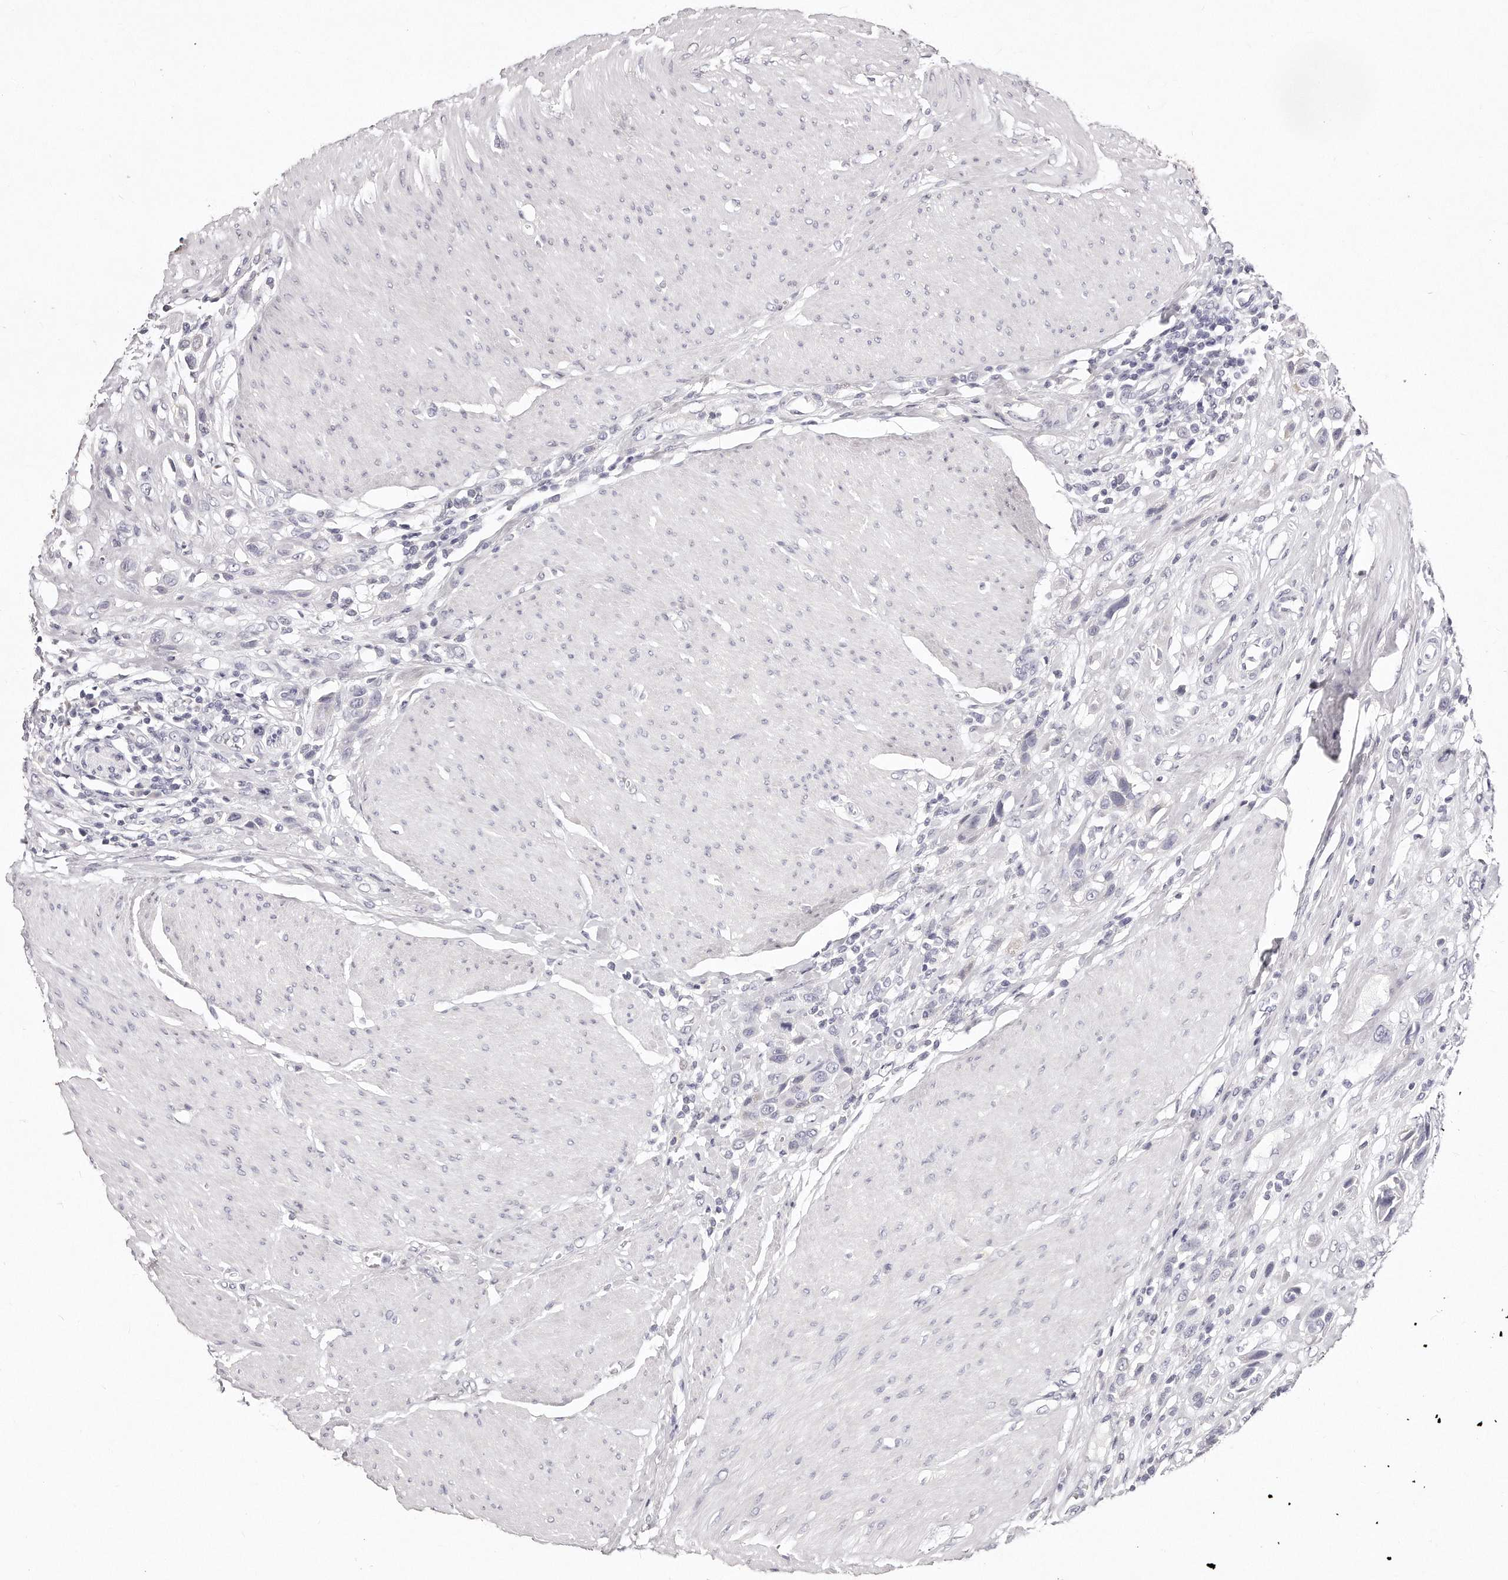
{"staining": {"intensity": "negative", "quantity": "none", "location": "none"}, "tissue": "urothelial cancer", "cell_type": "Tumor cells", "image_type": "cancer", "snomed": [{"axis": "morphology", "description": "Urothelial carcinoma, High grade"}, {"axis": "topography", "description": "Urinary bladder"}], "caption": "IHC of high-grade urothelial carcinoma shows no staining in tumor cells. Nuclei are stained in blue.", "gene": "GDA", "patient": {"sex": "male", "age": 50}}